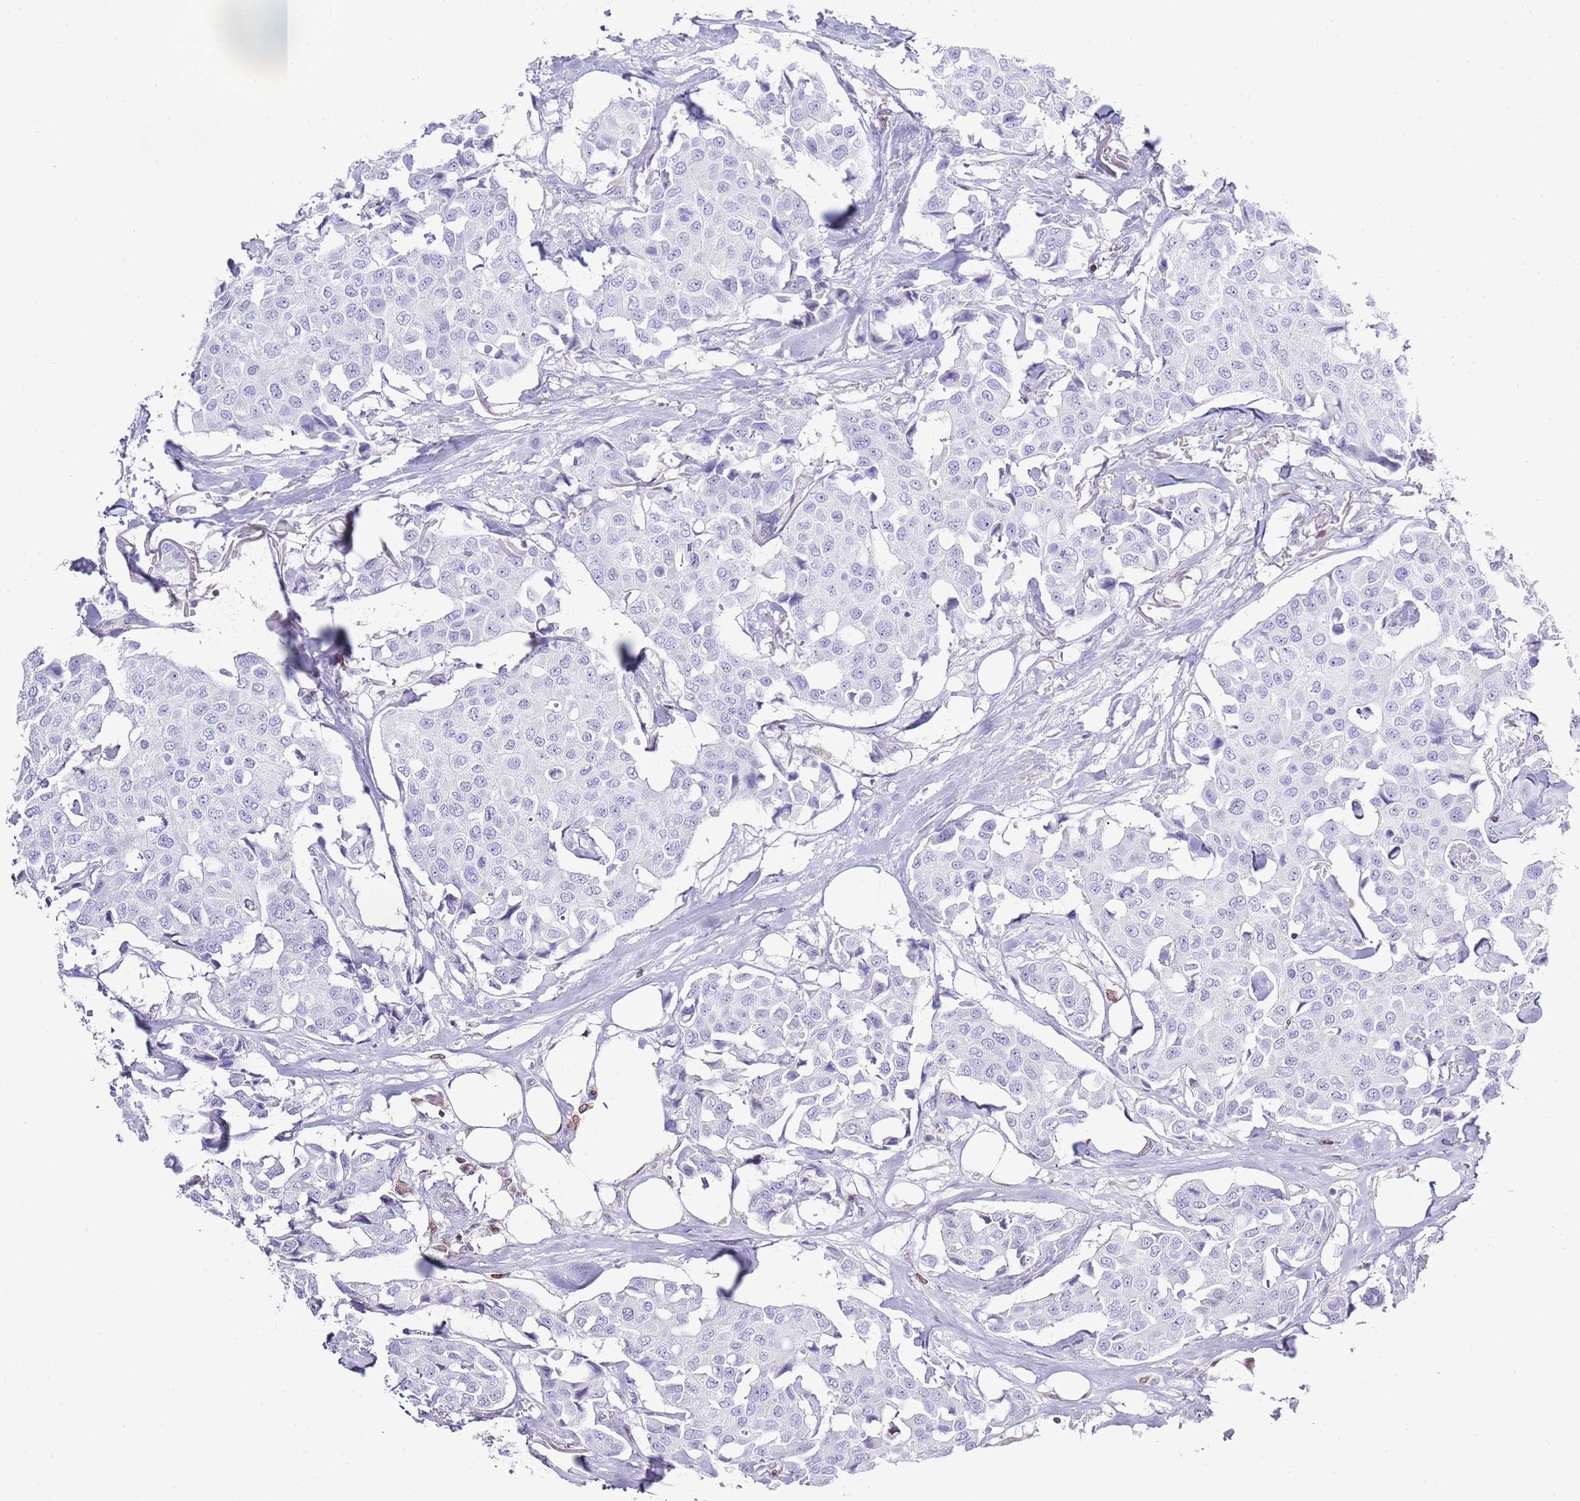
{"staining": {"intensity": "negative", "quantity": "none", "location": "none"}, "tissue": "breast cancer", "cell_type": "Tumor cells", "image_type": "cancer", "snomed": [{"axis": "morphology", "description": "Duct carcinoma"}, {"axis": "topography", "description": "Breast"}], "caption": "There is no significant staining in tumor cells of intraductal carcinoma (breast).", "gene": "LBR", "patient": {"sex": "female", "age": 80}}